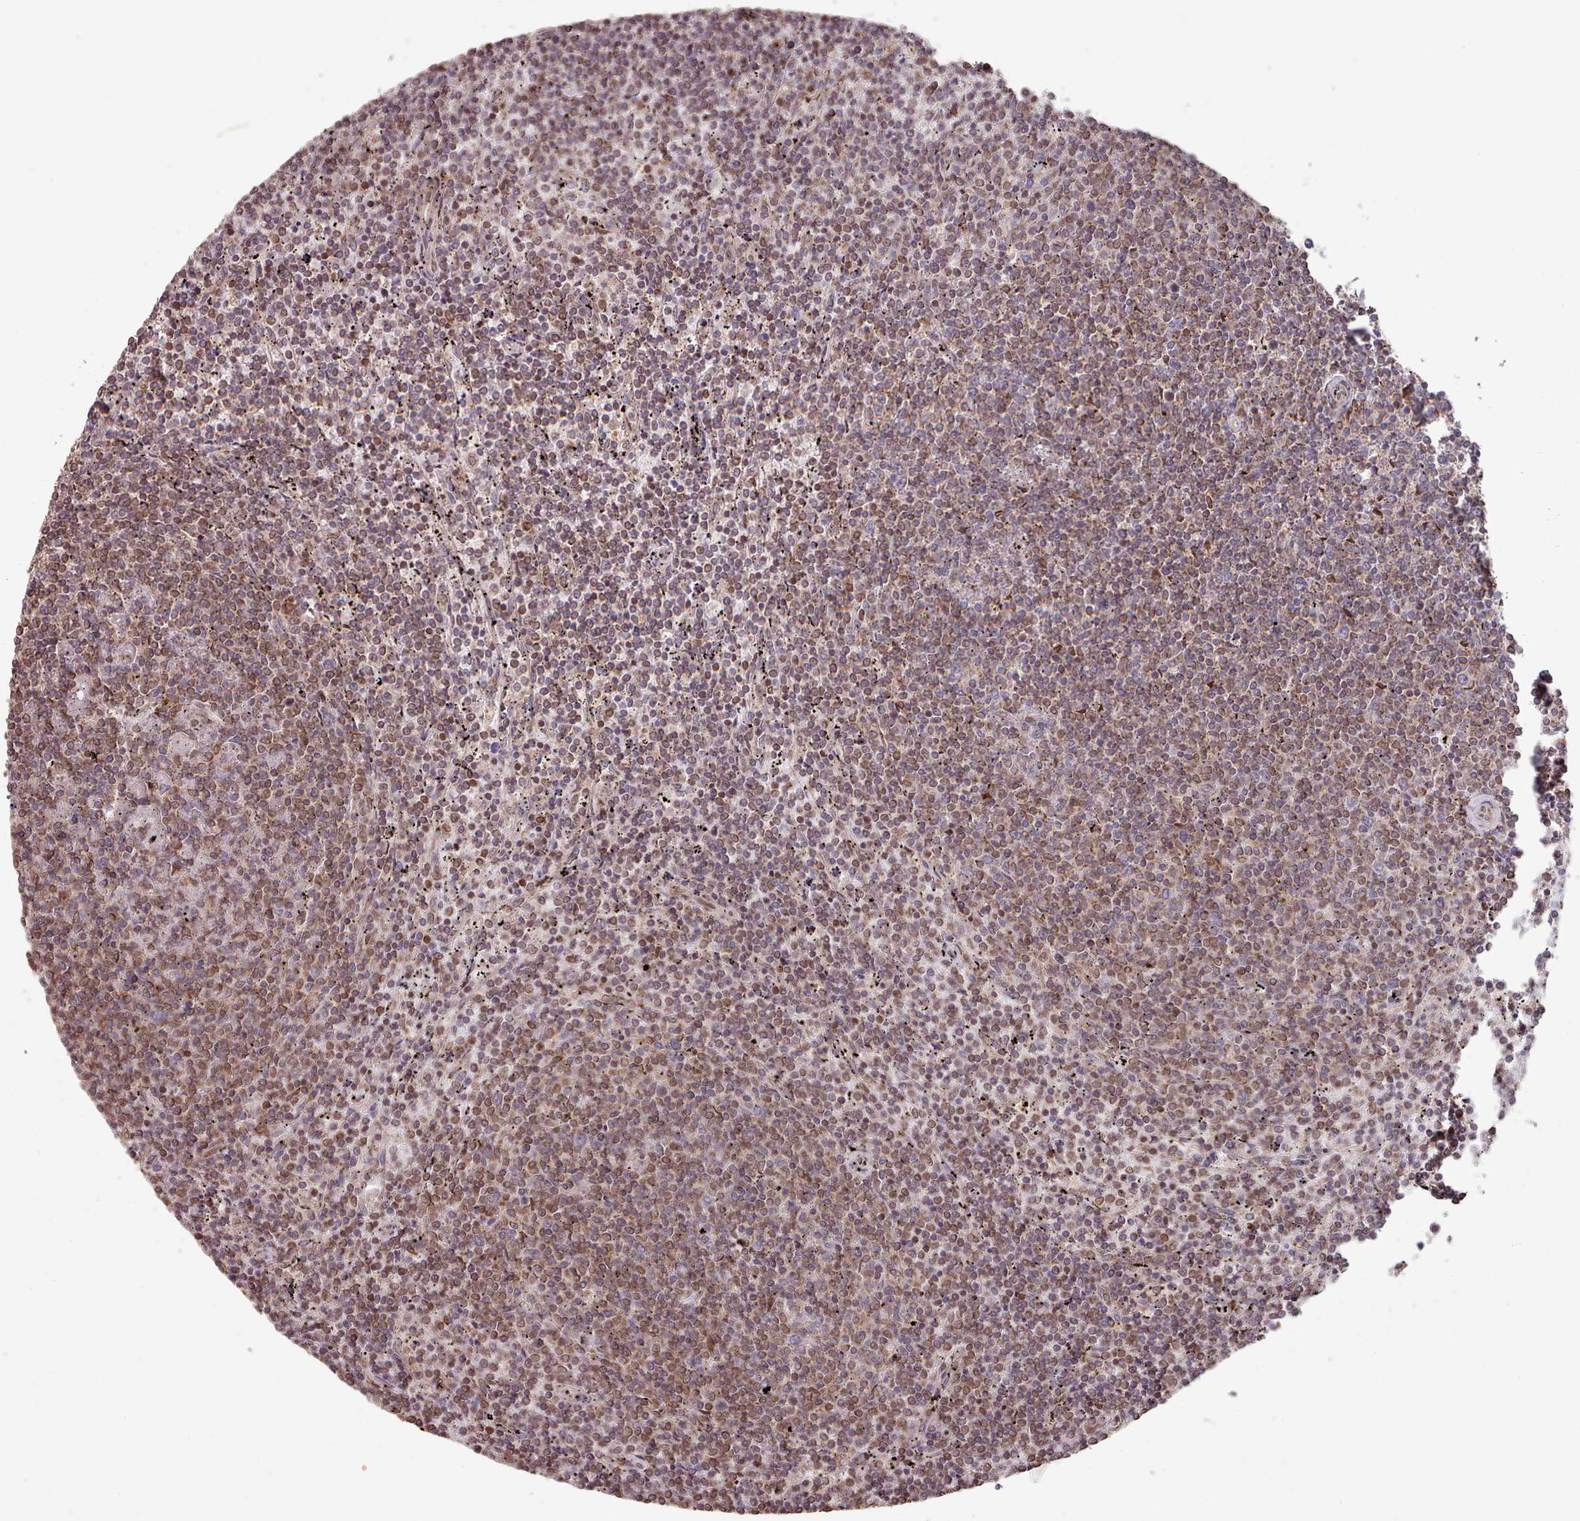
{"staining": {"intensity": "moderate", "quantity": "25%-75%", "location": "cytoplasmic/membranous"}, "tissue": "lymphoma", "cell_type": "Tumor cells", "image_type": "cancer", "snomed": [{"axis": "morphology", "description": "Malignant lymphoma, non-Hodgkin's type, Low grade"}, {"axis": "topography", "description": "Spleen"}], "caption": "Tumor cells display medium levels of moderate cytoplasmic/membranous staining in about 25%-75% of cells in low-grade malignant lymphoma, non-Hodgkin's type.", "gene": "TOR1AIP1", "patient": {"sex": "female", "age": 50}}